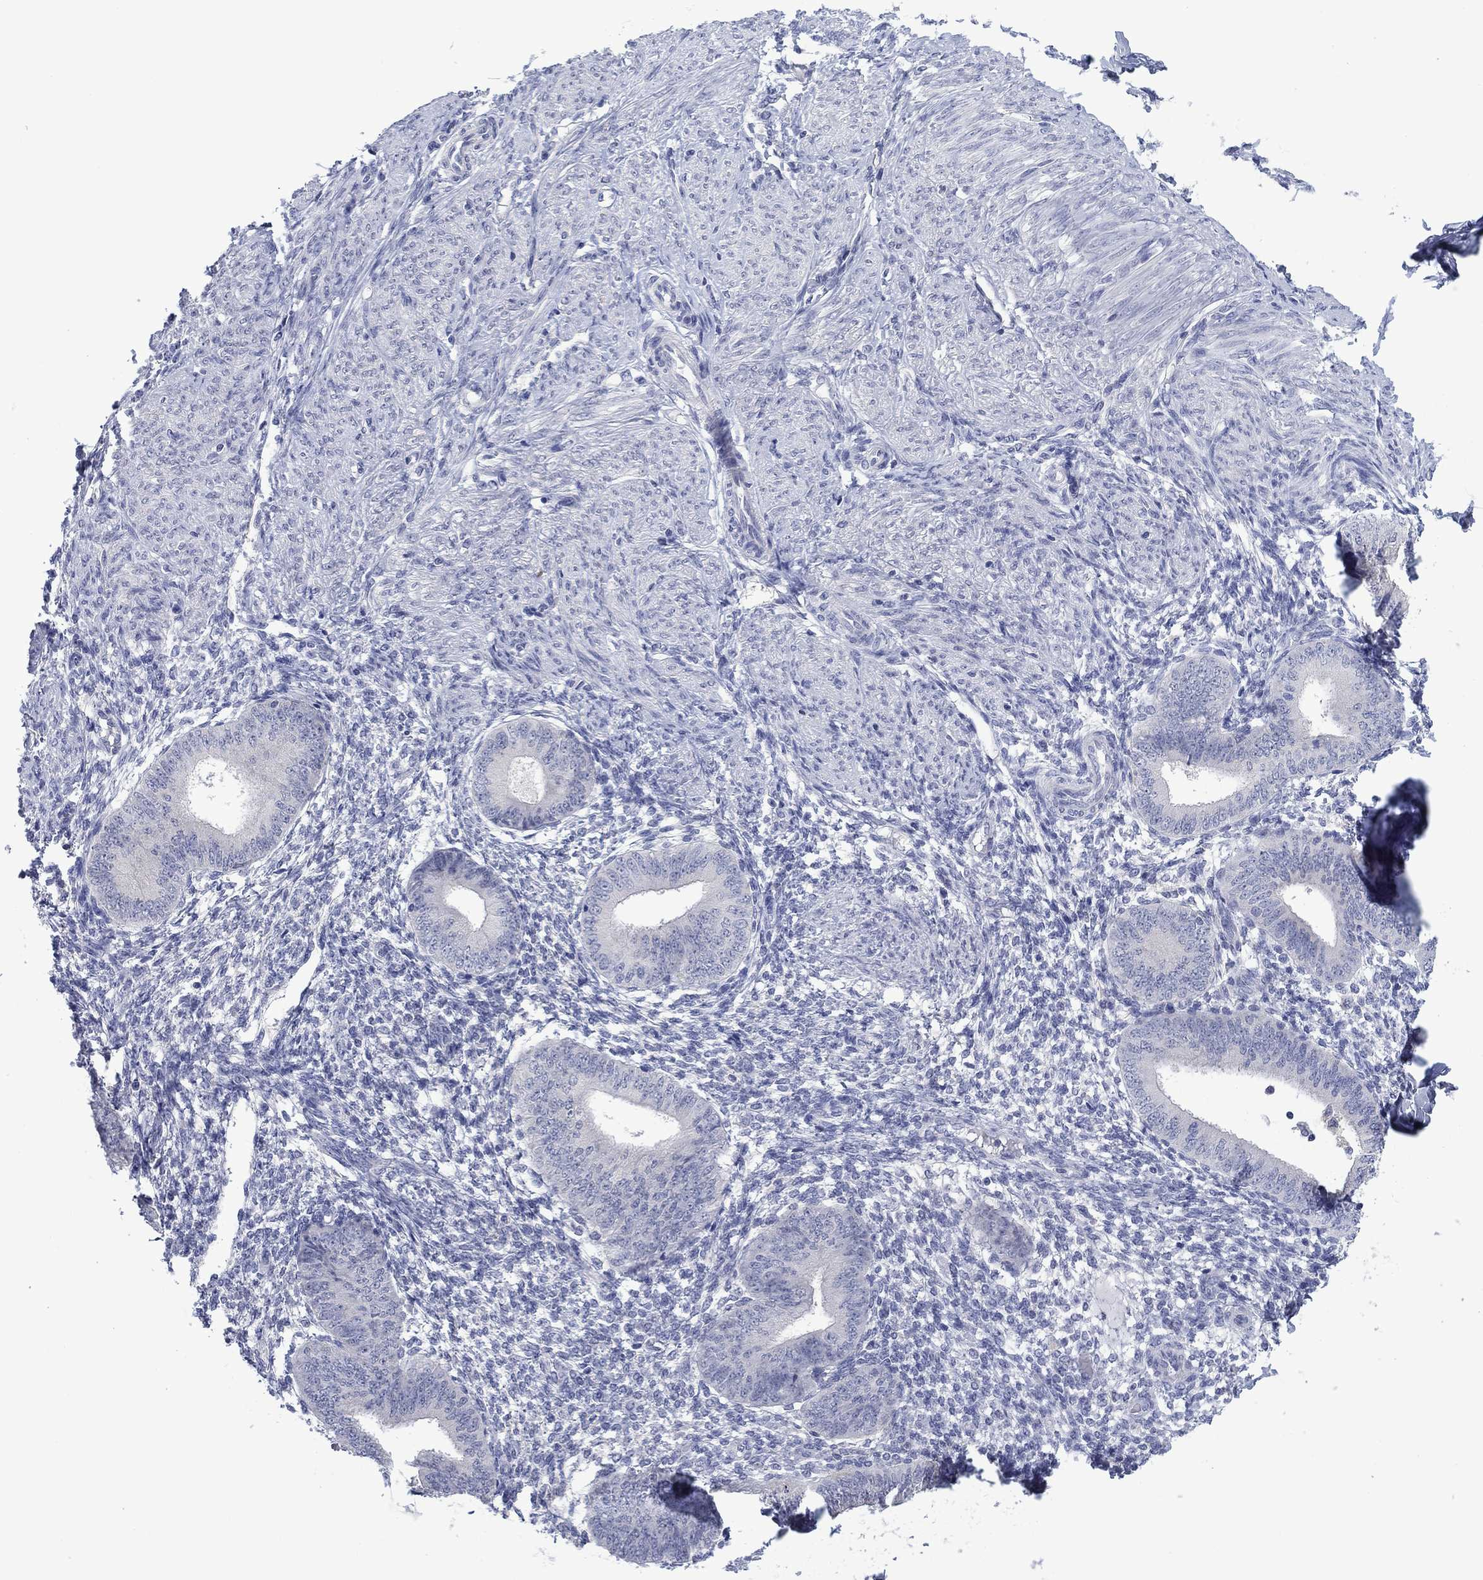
{"staining": {"intensity": "negative", "quantity": "none", "location": "none"}, "tissue": "endometrium", "cell_type": "Cells in endometrial stroma", "image_type": "normal", "snomed": [{"axis": "morphology", "description": "Normal tissue, NOS"}, {"axis": "topography", "description": "Endometrium"}], "caption": "This is a histopathology image of immunohistochemistry staining of normal endometrium, which shows no staining in cells in endometrial stroma. The staining is performed using DAB brown chromogen with nuclei counter-stained in using hematoxylin.", "gene": "FER1L6", "patient": {"sex": "female", "age": 47}}